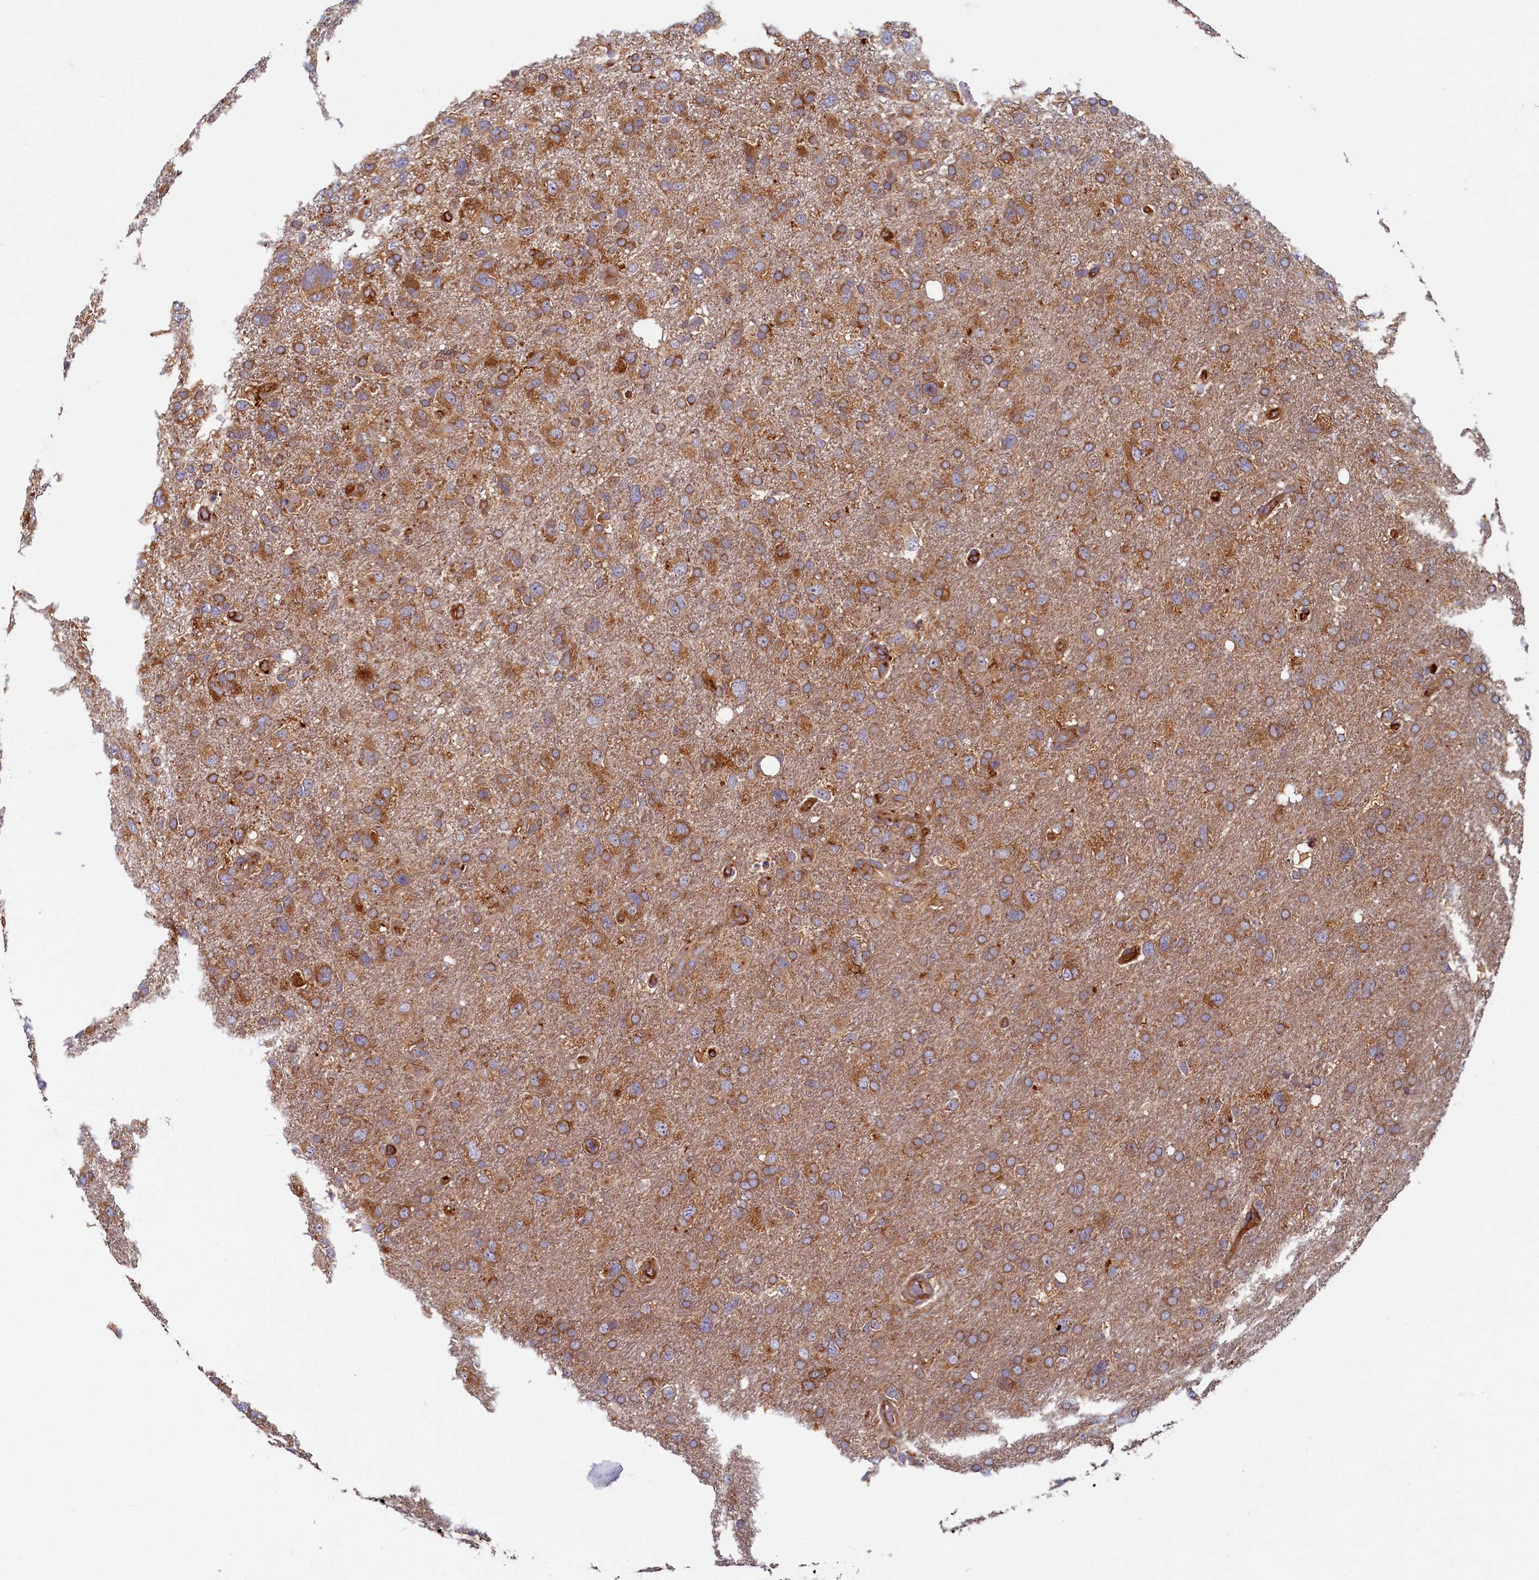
{"staining": {"intensity": "moderate", "quantity": ">75%", "location": "cytoplasmic/membranous"}, "tissue": "glioma", "cell_type": "Tumor cells", "image_type": "cancer", "snomed": [{"axis": "morphology", "description": "Glioma, malignant, High grade"}, {"axis": "topography", "description": "Brain"}], "caption": "Moderate cytoplasmic/membranous staining is identified in about >75% of tumor cells in malignant glioma (high-grade). The protein of interest is stained brown, and the nuclei are stained in blue (DAB (3,3'-diaminobenzidine) IHC with brightfield microscopy, high magnification).", "gene": "STX12", "patient": {"sex": "male", "age": 61}}